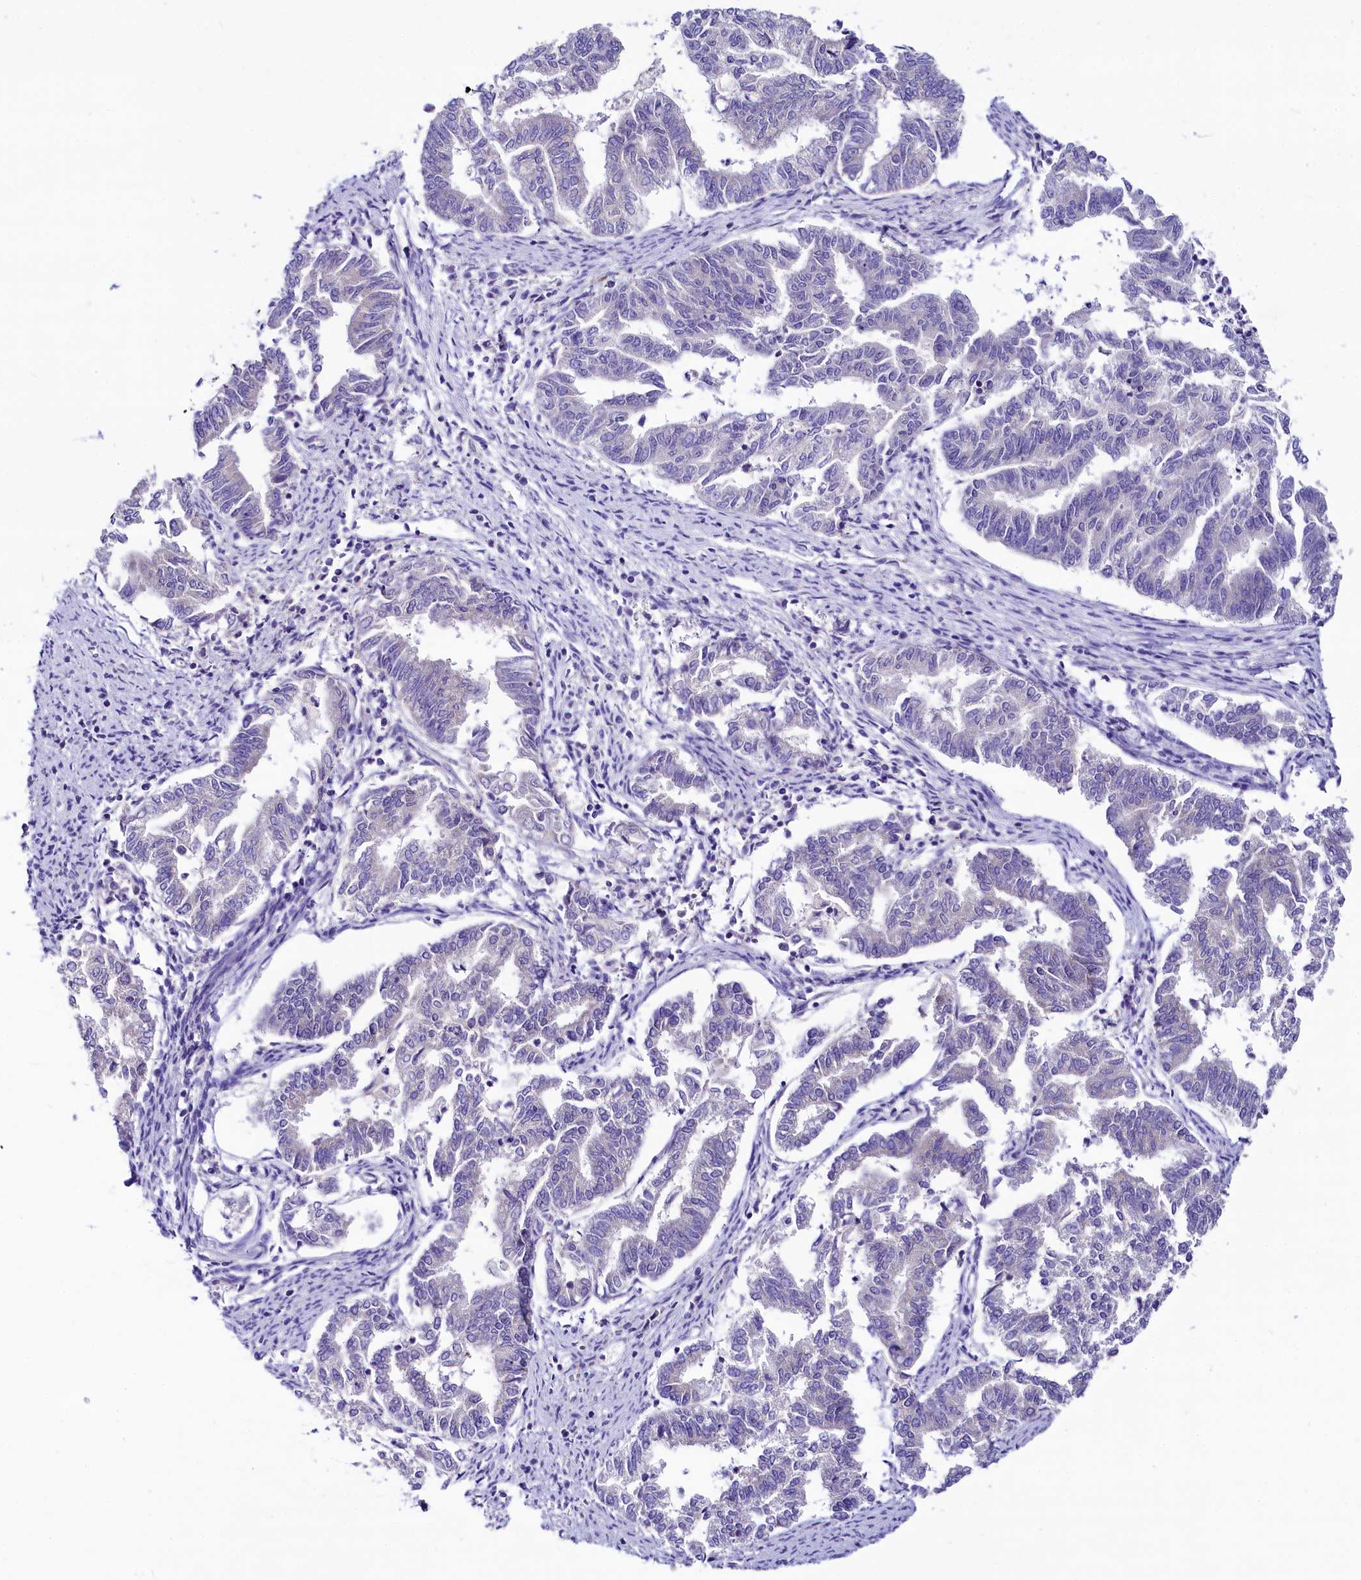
{"staining": {"intensity": "negative", "quantity": "none", "location": "none"}, "tissue": "endometrial cancer", "cell_type": "Tumor cells", "image_type": "cancer", "snomed": [{"axis": "morphology", "description": "Adenocarcinoma, NOS"}, {"axis": "topography", "description": "Endometrium"}], "caption": "Tumor cells show no significant protein staining in adenocarcinoma (endometrial).", "gene": "ABHD5", "patient": {"sex": "female", "age": 79}}